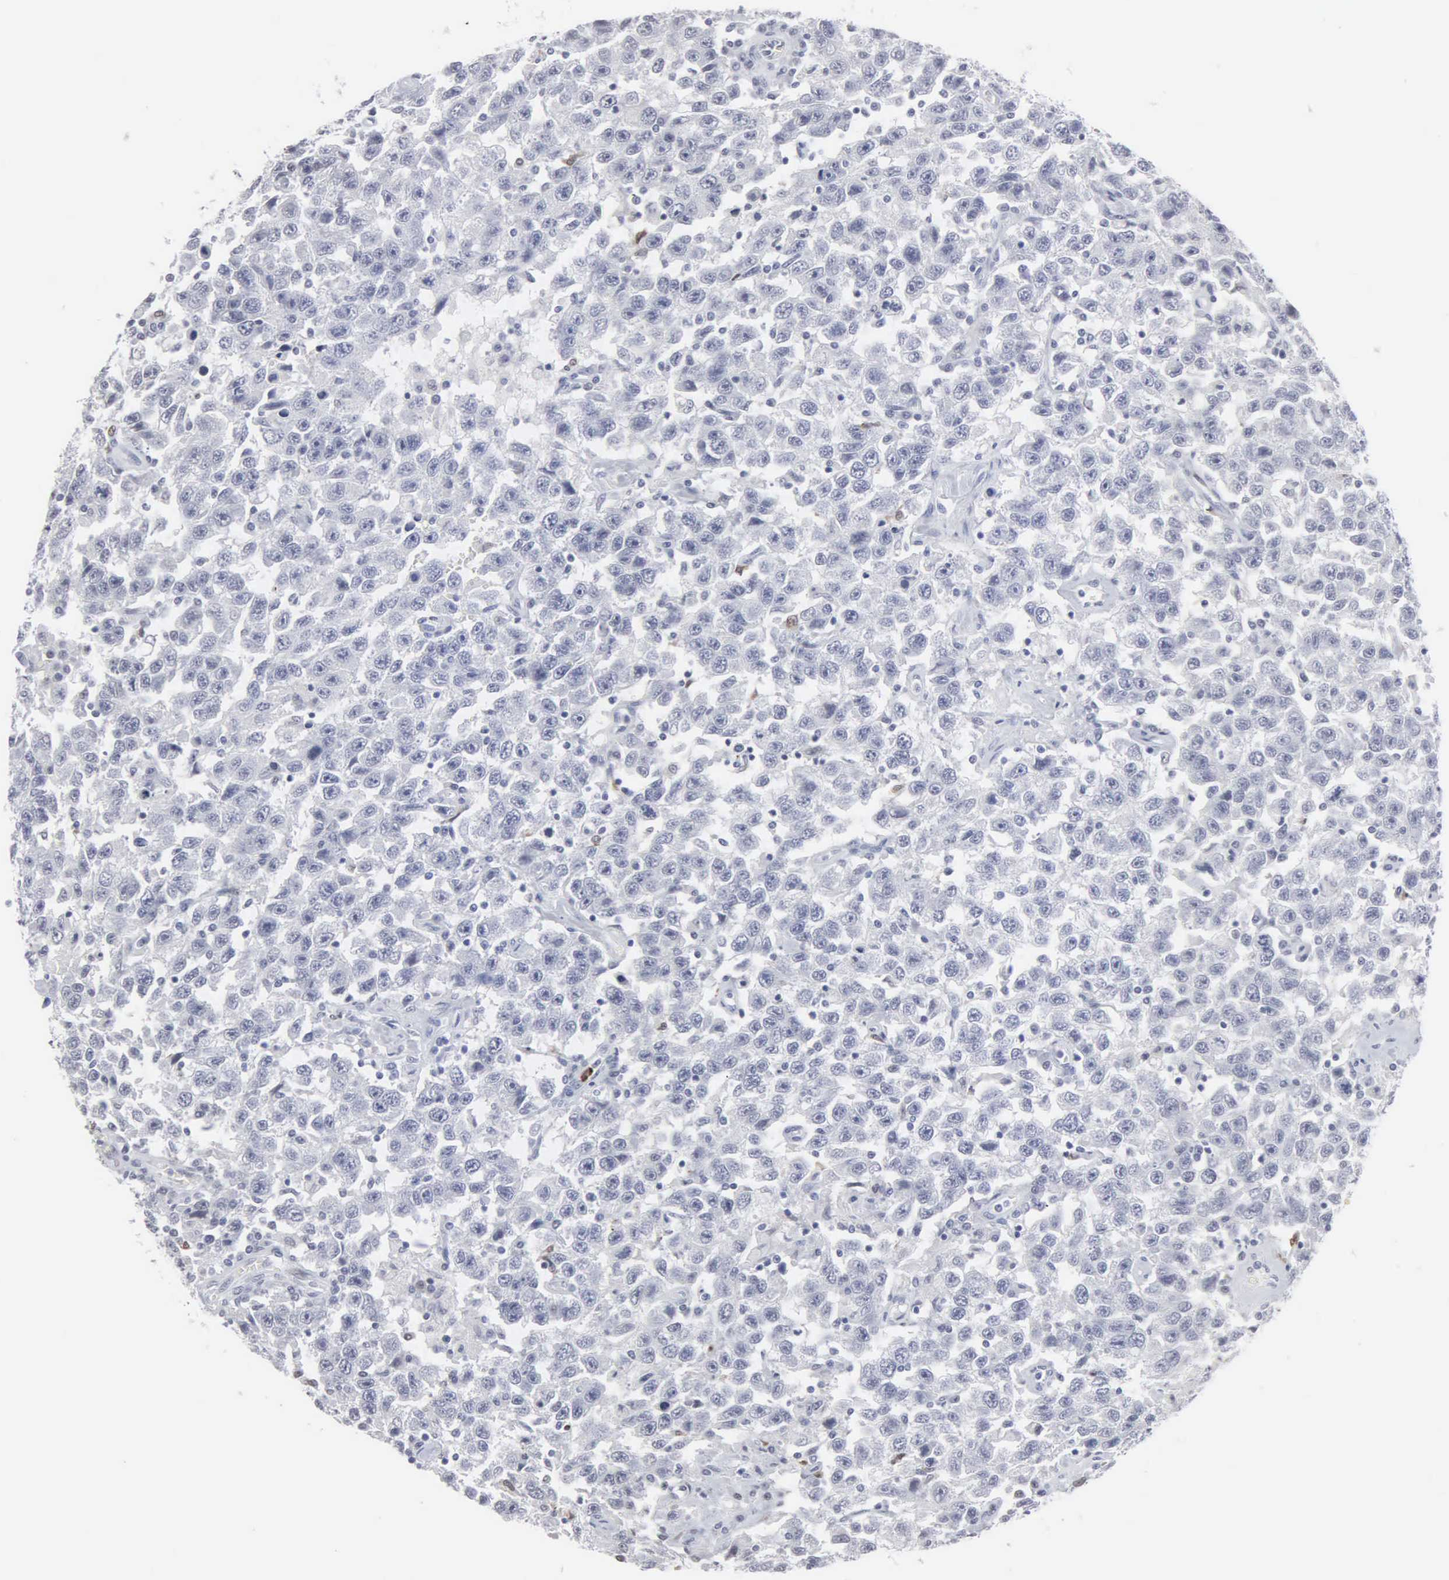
{"staining": {"intensity": "negative", "quantity": "none", "location": "none"}, "tissue": "testis cancer", "cell_type": "Tumor cells", "image_type": "cancer", "snomed": [{"axis": "morphology", "description": "Seminoma, NOS"}, {"axis": "topography", "description": "Testis"}], "caption": "High magnification brightfield microscopy of testis cancer stained with DAB (brown) and counterstained with hematoxylin (blue): tumor cells show no significant expression.", "gene": "SPIN3", "patient": {"sex": "male", "age": 41}}